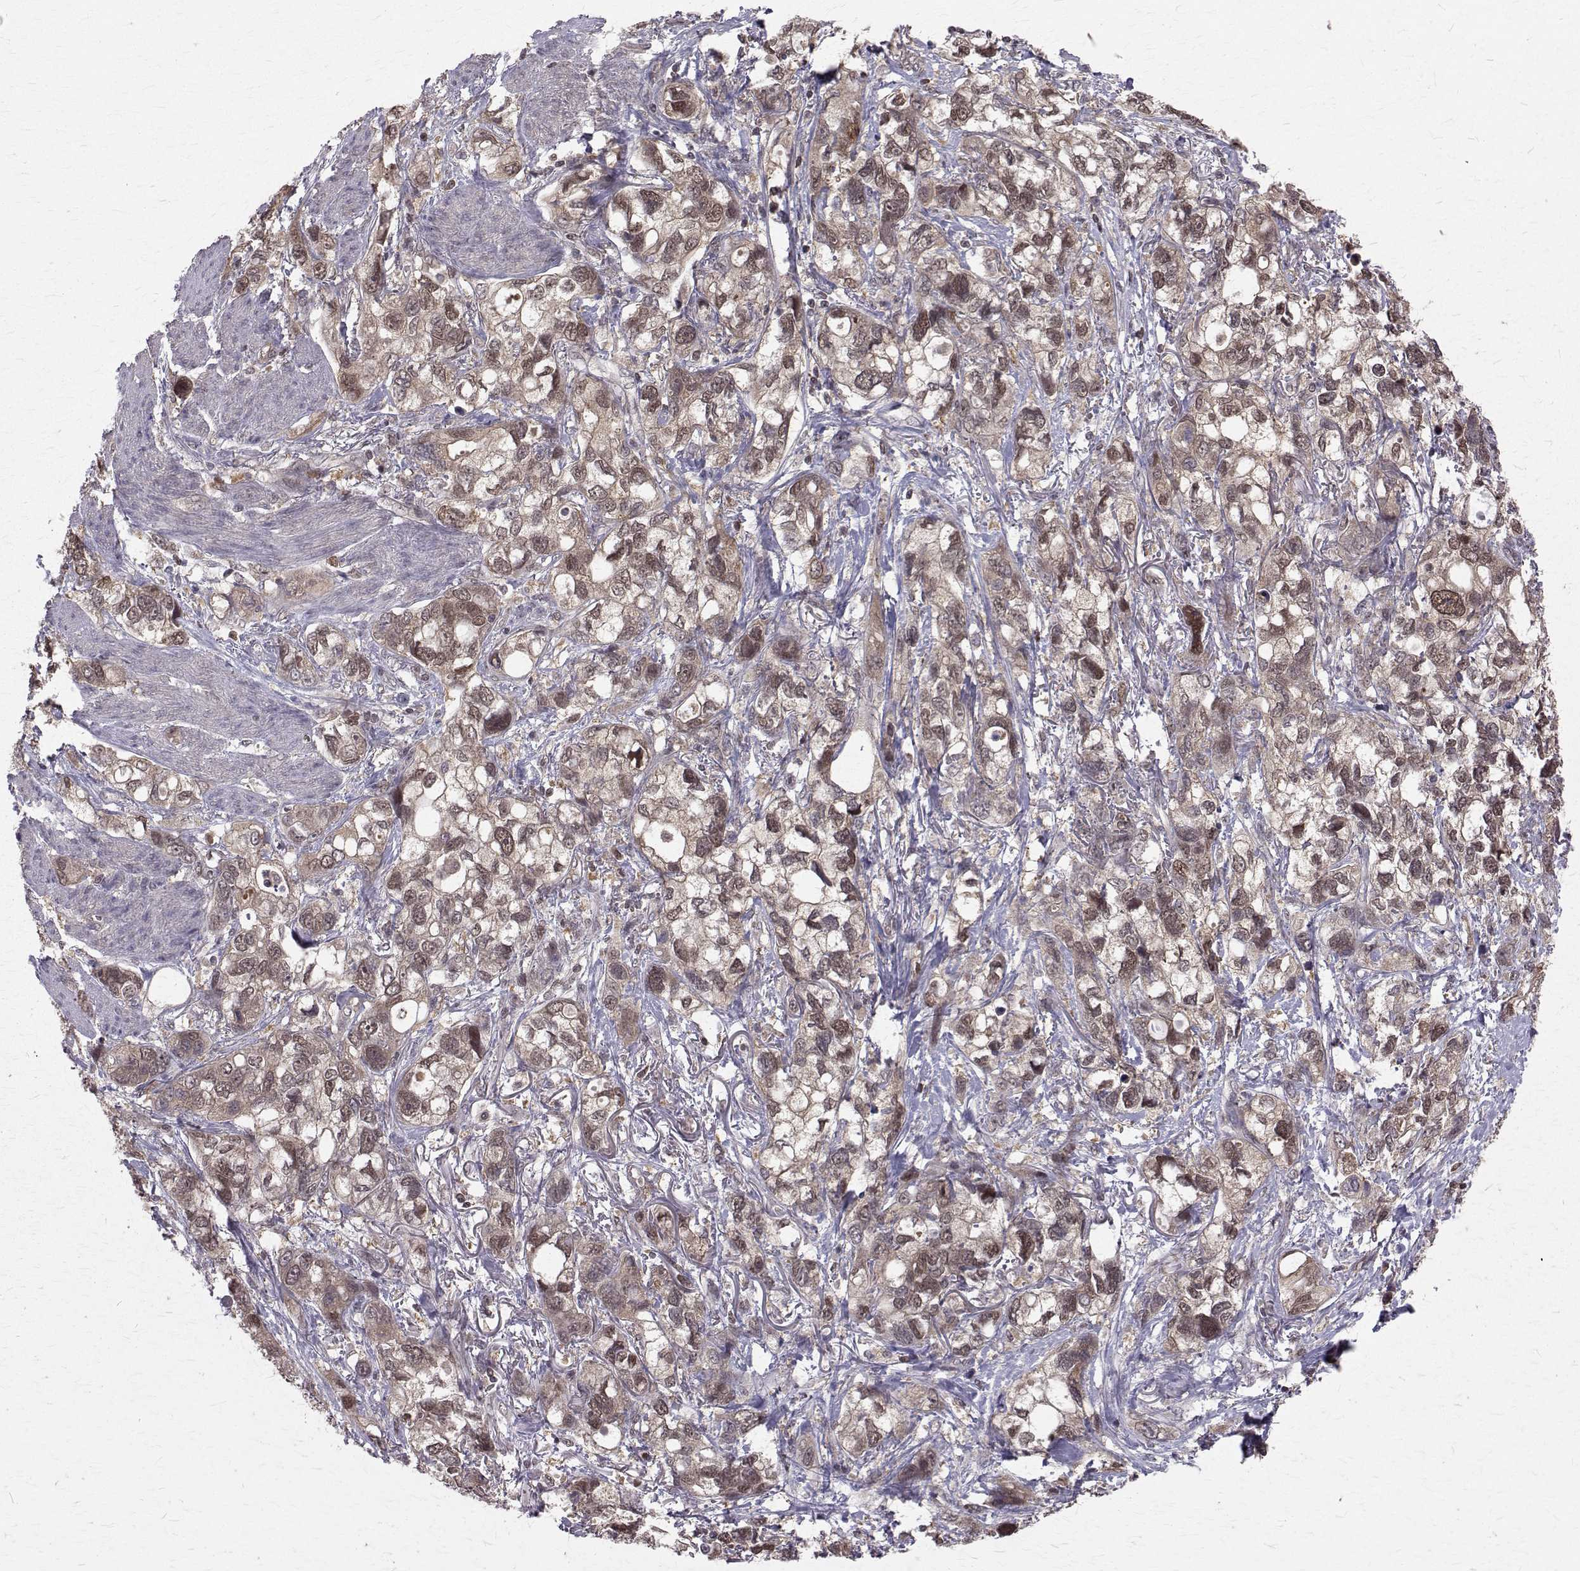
{"staining": {"intensity": "moderate", "quantity": ">75%", "location": "cytoplasmic/membranous,nuclear"}, "tissue": "stomach cancer", "cell_type": "Tumor cells", "image_type": "cancer", "snomed": [{"axis": "morphology", "description": "Adenocarcinoma, NOS"}, {"axis": "topography", "description": "Stomach, upper"}], "caption": "Immunohistochemistry (IHC) histopathology image of stomach adenocarcinoma stained for a protein (brown), which displays medium levels of moderate cytoplasmic/membranous and nuclear staining in about >75% of tumor cells.", "gene": "NIF3L1", "patient": {"sex": "female", "age": 81}}